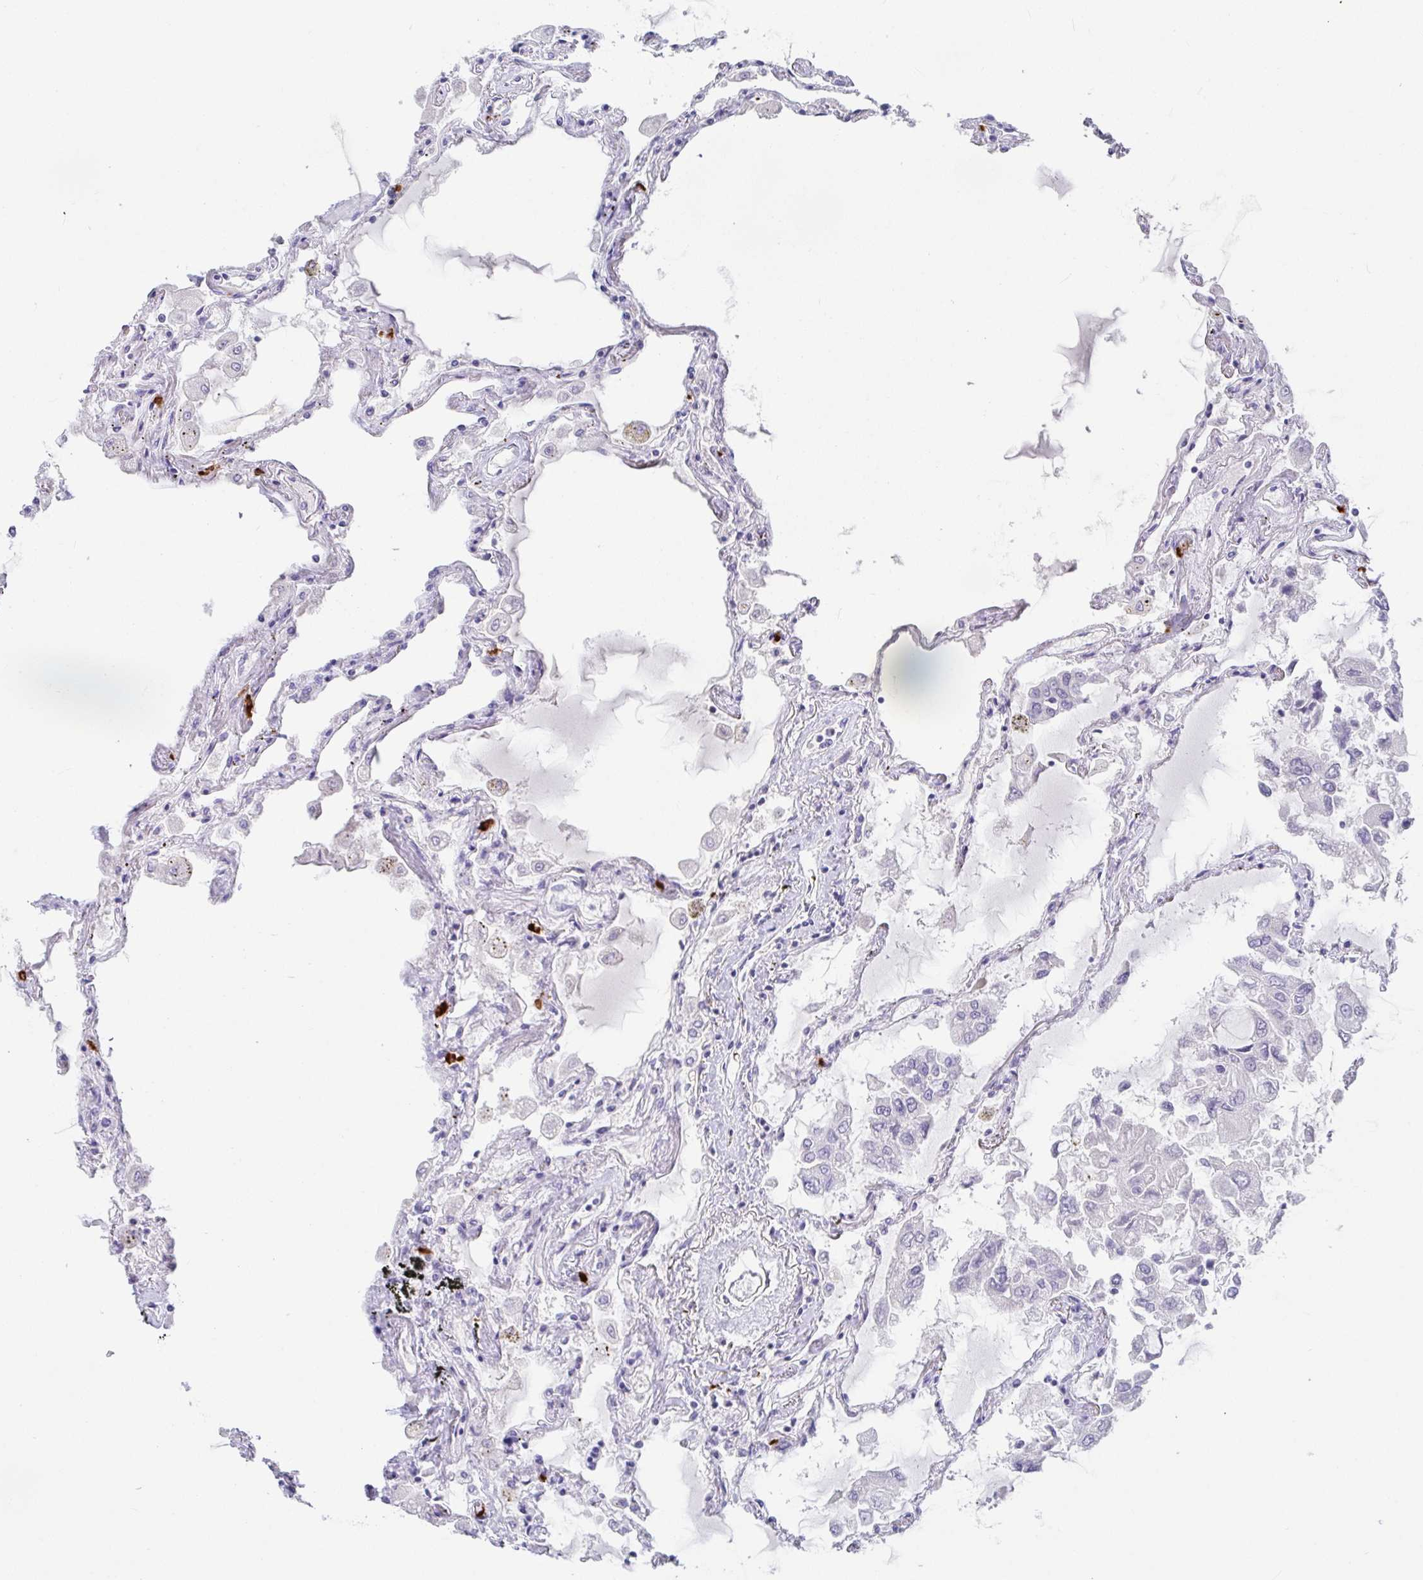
{"staining": {"intensity": "negative", "quantity": "none", "location": "none"}, "tissue": "lung", "cell_type": "Alveolar cells", "image_type": "normal", "snomed": [{"axis": "morphology", "description": "Normal tissue, NOS"}, {"axis": "morphology", "description": "Adenocarcinoma, NOS"}, {"axis": "topography", "description": "Cartilage tissue"}, {"axis": "topography", "description": "Lung"}], "caption": "IHC of normal human lung reveals no expression in alveolar cells. (Stains: DAB immunohistochemistry with hematoxylin counter stain, Microscopy: brightfield microscopy at high magnification).", "gene": "PLA2G1B", "patient": {"sex": "female", "age": 67}}